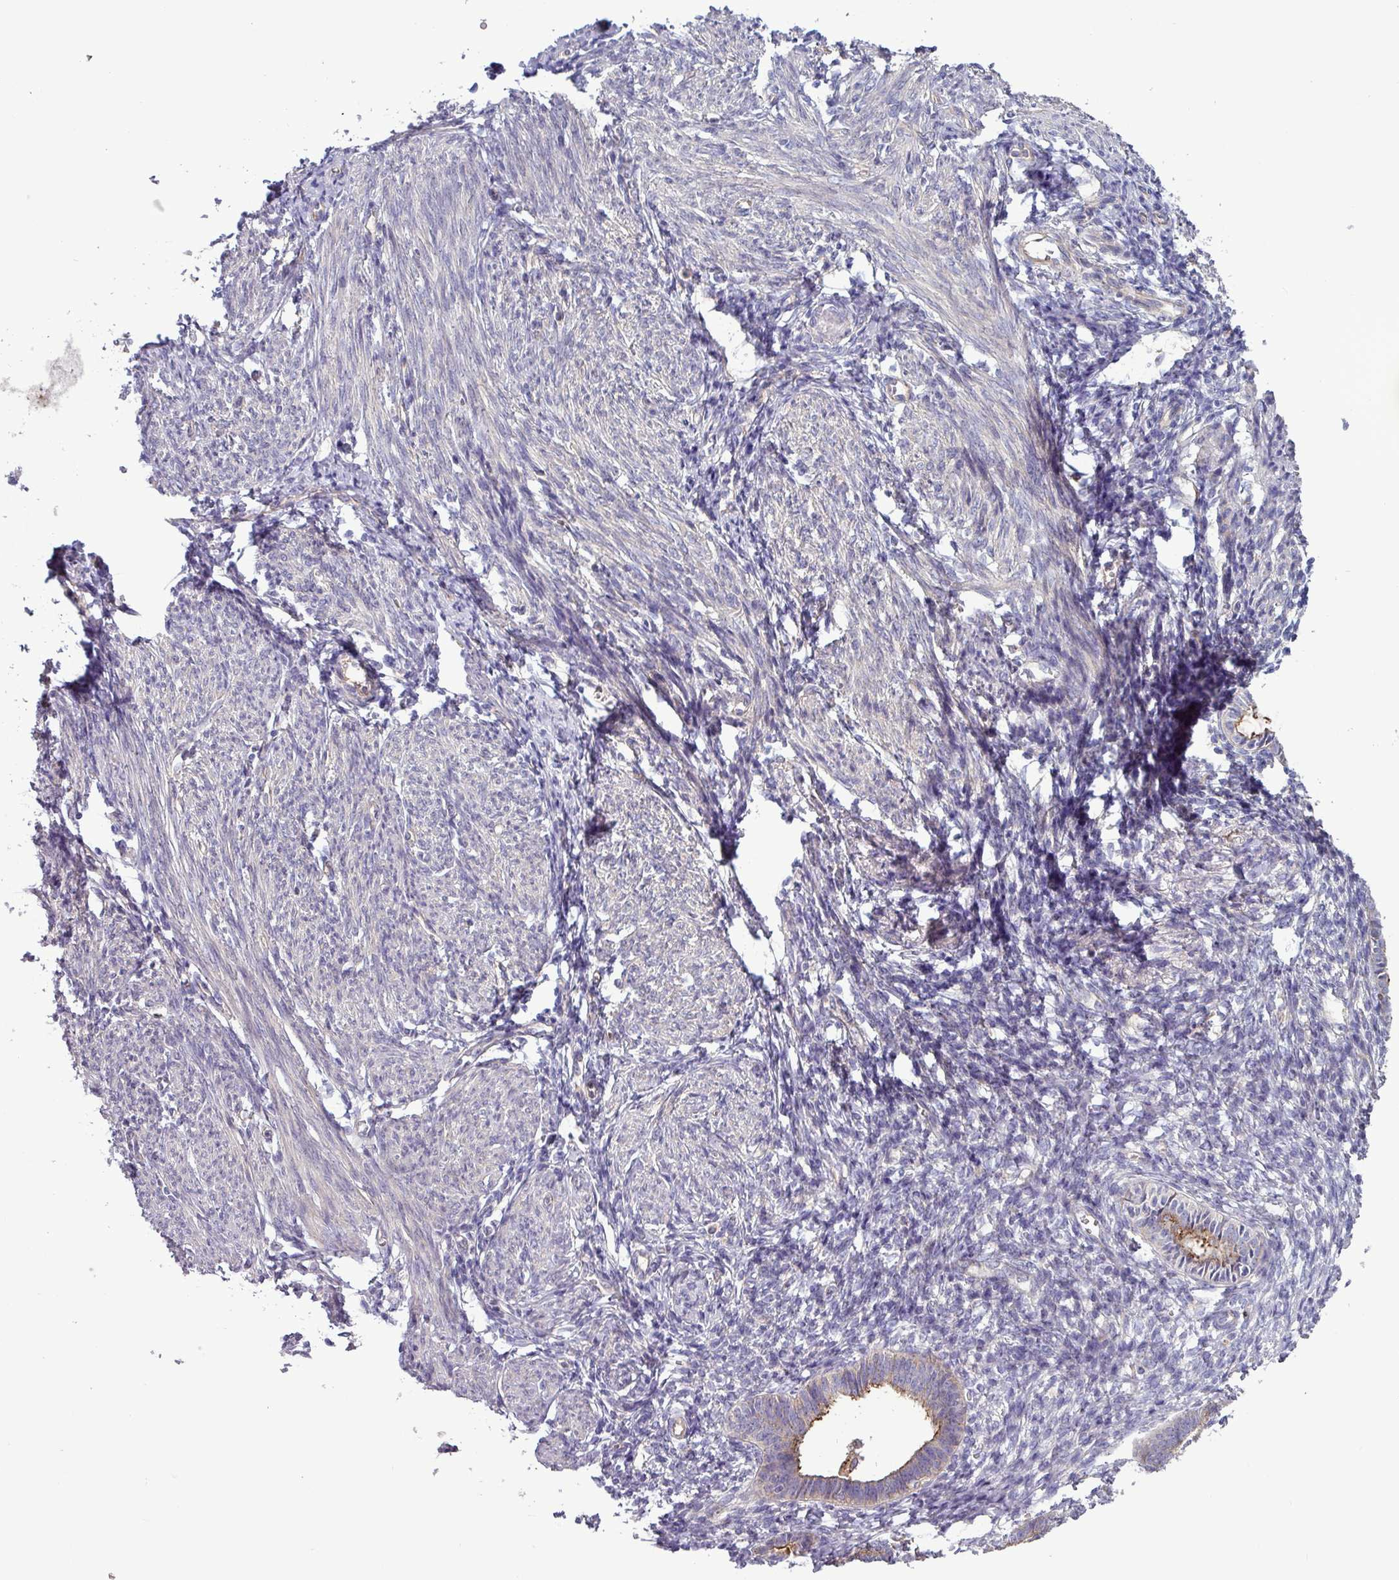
{"staining": {"intensity": "negative", "quantity": "none", "location": "none"}, "tissue": "endometrium", "cell_type": "Cells in endometrial stroma", "image_type": "normal", "snomed": [{"axis": "morphology", "description": "Normal tissue, NOS"}, {"axis": "morphology", "description": "Adenocarcinoma, NOS"}, {"axis": "topography", "description": "Endometrium"}], "caption": "Image shows no protein staining in cells in endometrial stroma of unremarkable endometrium. The staining is performed using DAB (3,3'-diaminobenzidine) brown chromogen with nuclei counter-stained in using hematoxylin.", "gene": "PLIN2", "patient": {"sex": "female", "age": 57}}